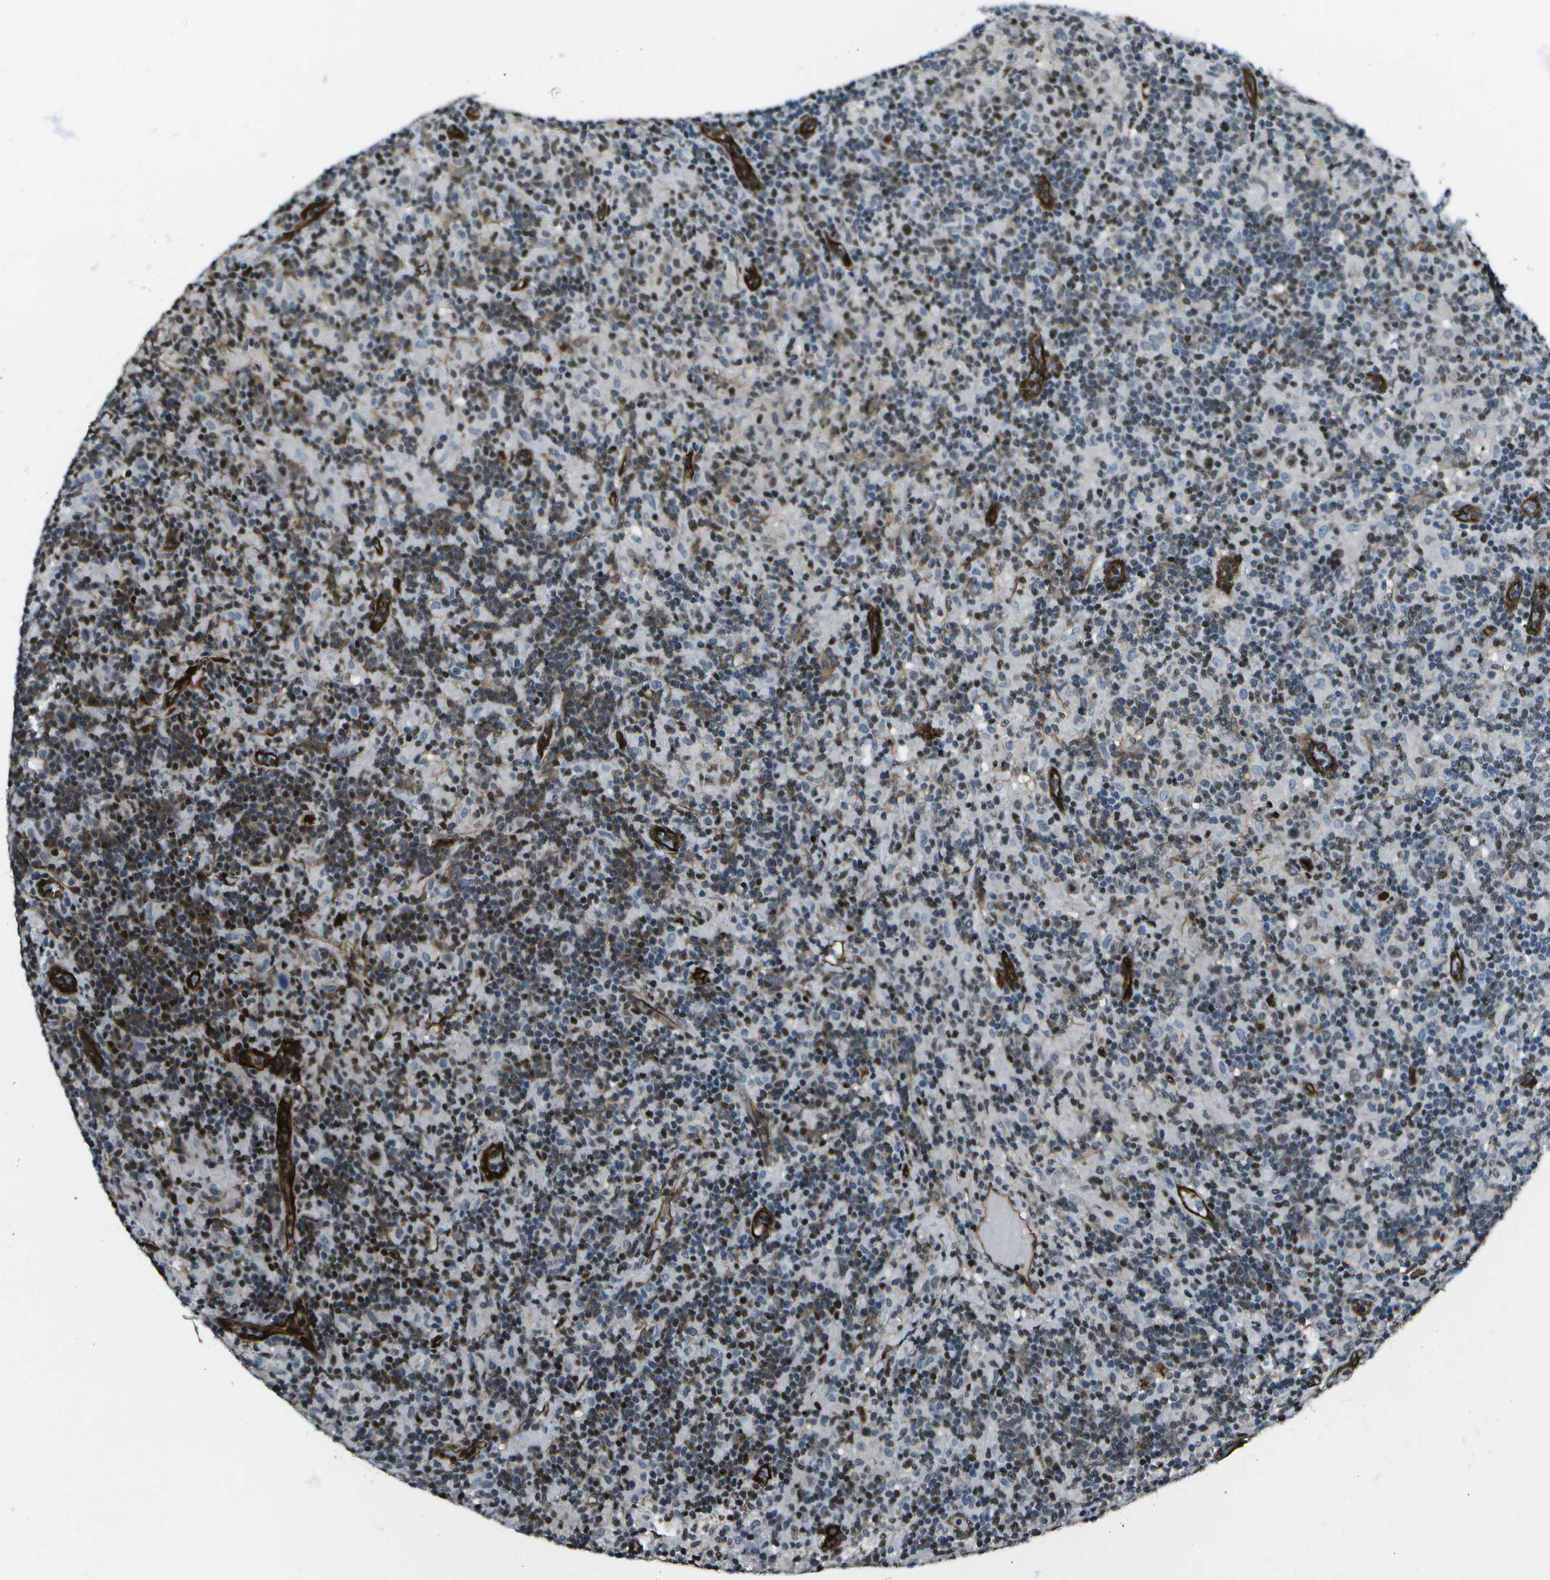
{"staining": {"intensity": "negative", "quantity": "none", "location": "none"}, "tissue": "lymphoma", "cell_type": "Tumor cells", "image_type": "cancer", "snomed": [{"axis": "morphology", "description": "Hodgkin's disease, NOS"}, {"axis": "topography", "description": "Lymph node"}], "caption": "Immunohistochemical staining of lymphoma demonstrates no significant staining in tumor cells.", "gene": "PDLIM1", "patient": {"sex": "male", "age": 70}}